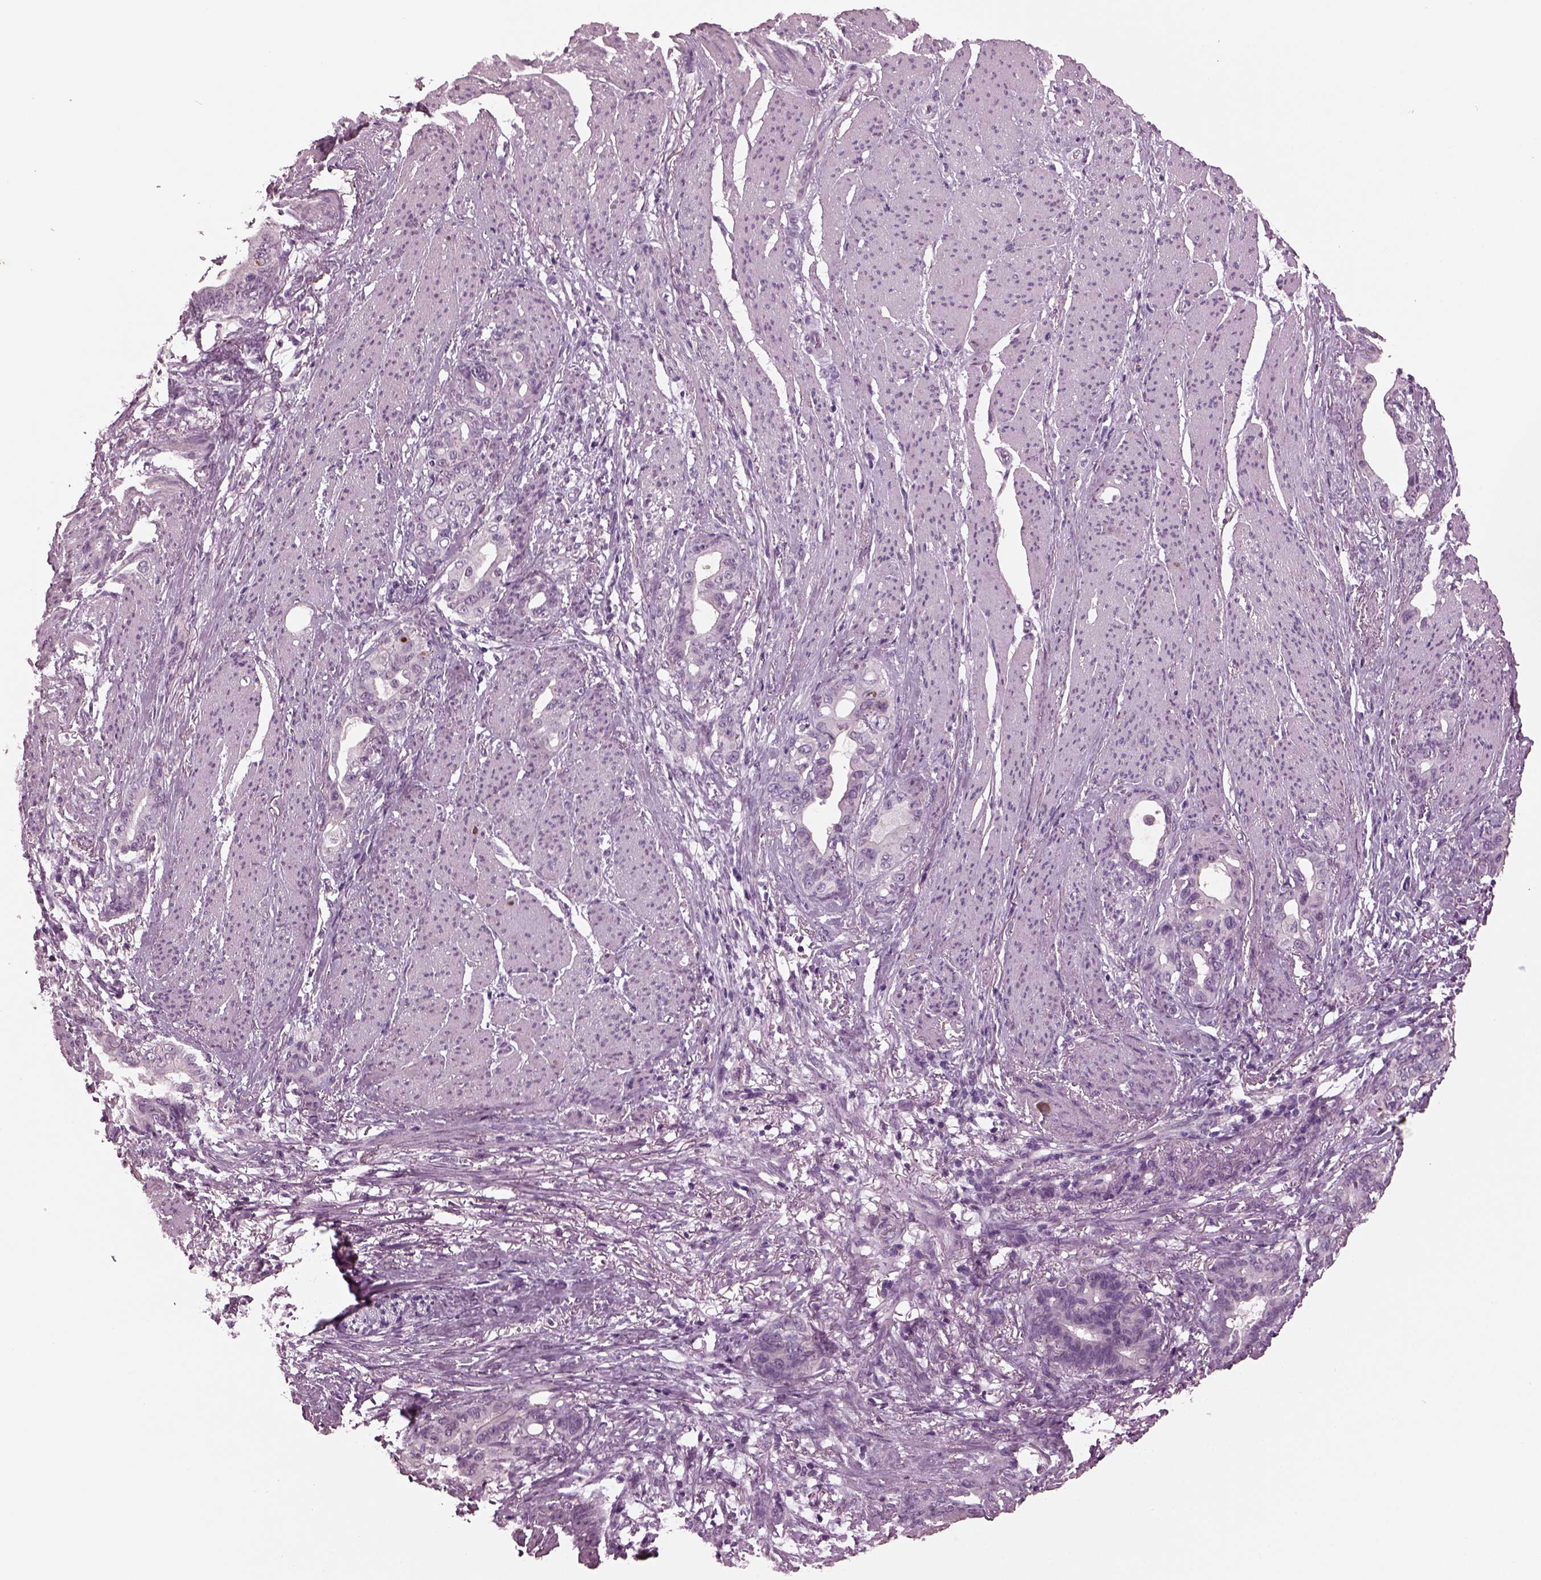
{"staining": {"intensity": "negative", "quantity": "none", "location": "none"}, "tissue": "stomach cancer", "cell_type": "Tumor cells", "image_type": "cancer", "snomed": [{"axis": "morphology", "description": "Normal tissue, NOS"}, {"axis": "morphology", "description": "Adenocarcinoma, NOS"}, {"axis": "topography", "description": "Esophagus"}, {"axis": "topography", "description": "Stomach, upper"}], "caption": "Immunohistochemical staining of human stomach cancer exhibits no significant expression in tumor cells.", "gene": "MIB2", "patient": {"sex": "male", "age": 62}}